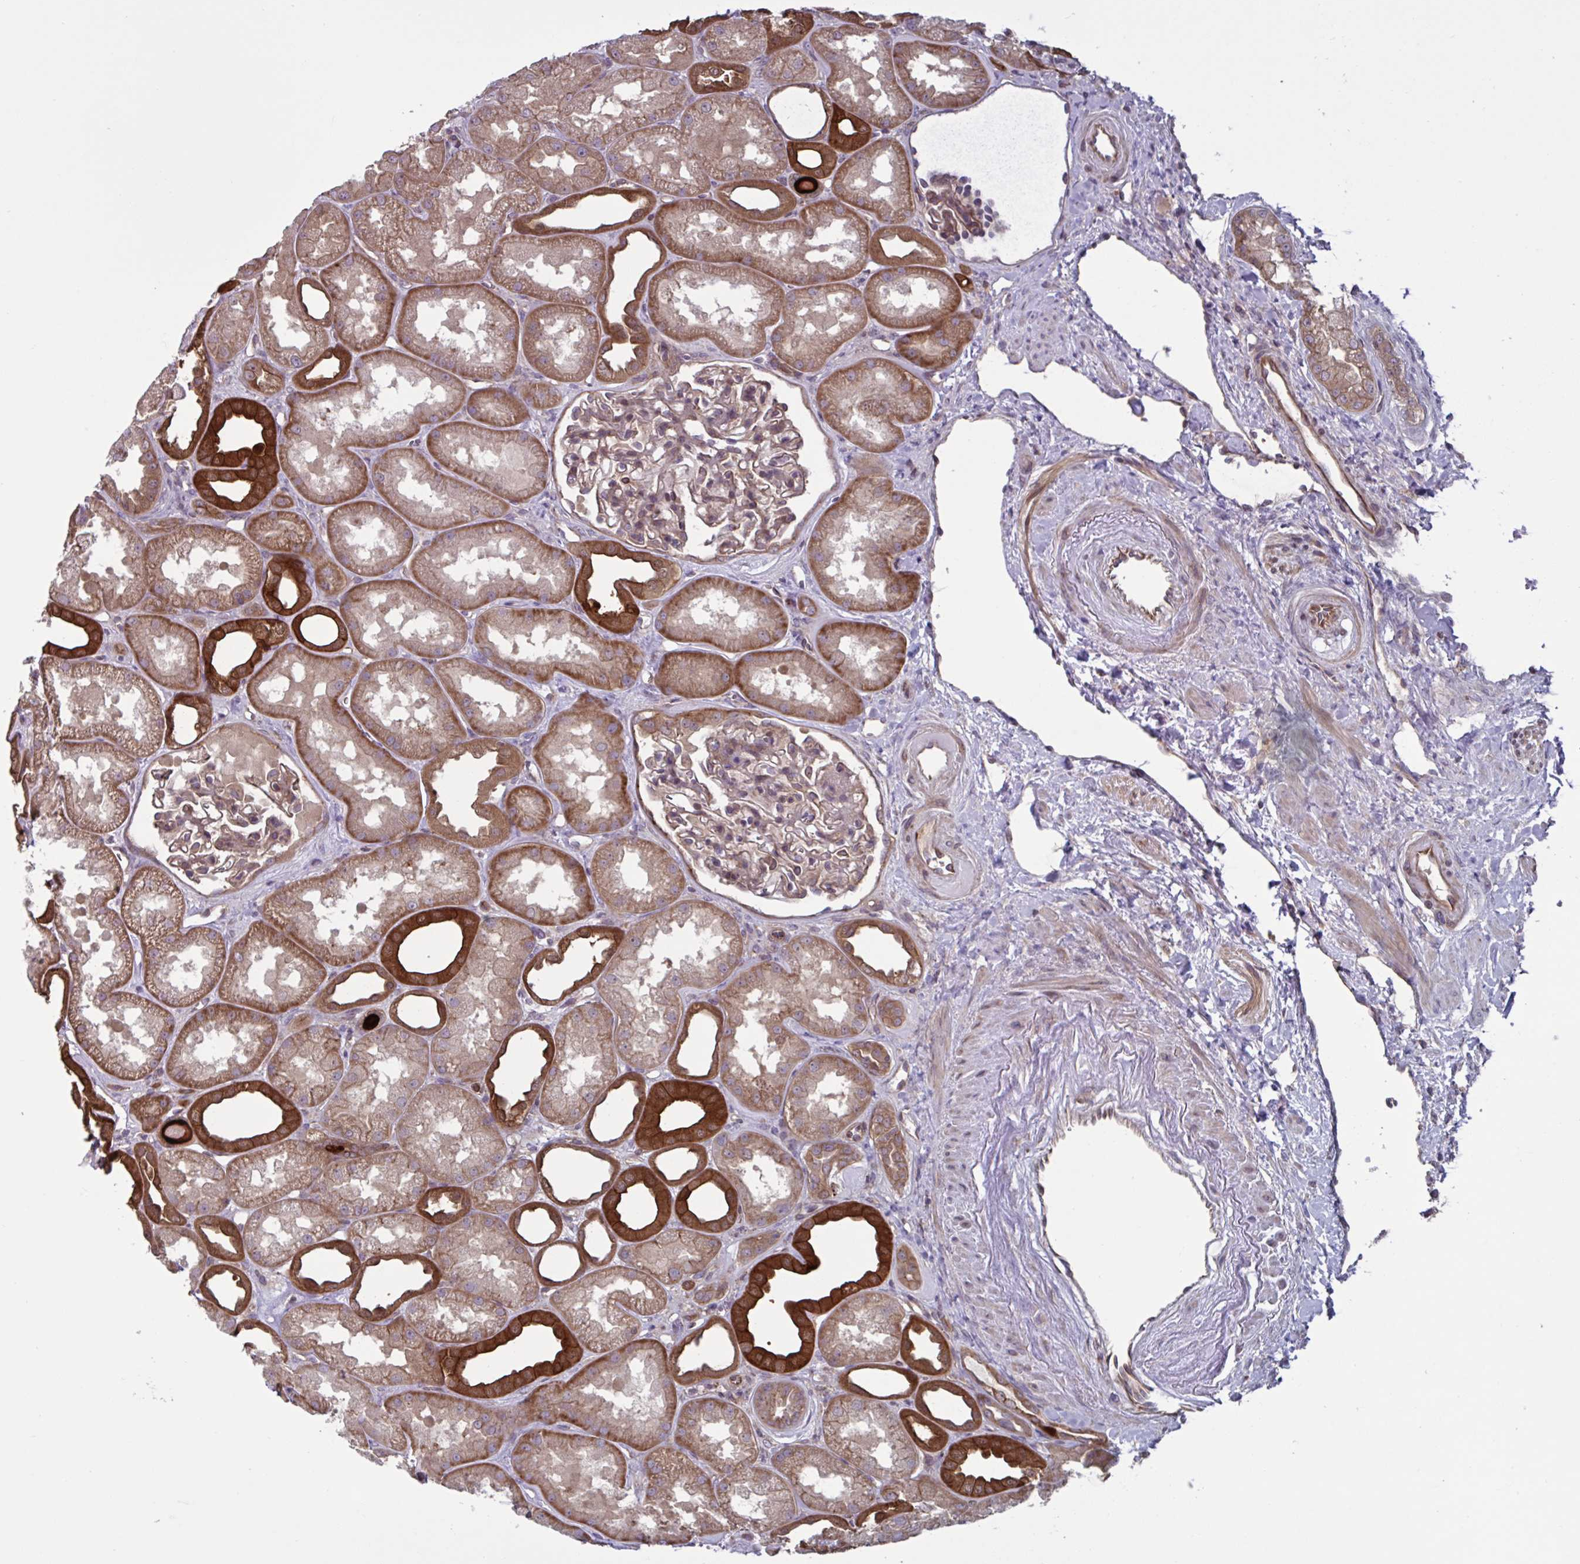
{"staining": {"intensity": "moderate", "quantity": ">75%", "location": "cytoplasmic/membranous"}, "tissue": "kidney", "cell_type": "Cells in glomeruli", "image_type": "normal", "snomed": [{"axis": "morphology", "description": "Normal tissue, NOS"}, {"axis": "topography", "description": "Kidney"}], "caption": "This is a histology image of immunohistochemistry (IHC) staining of benign kidney, which shows moderate expression in the cytoplasmic/membranous of cells in glomeruli.", "gene": "GLTP", "patient": {"sex": "male", "age": 61}}